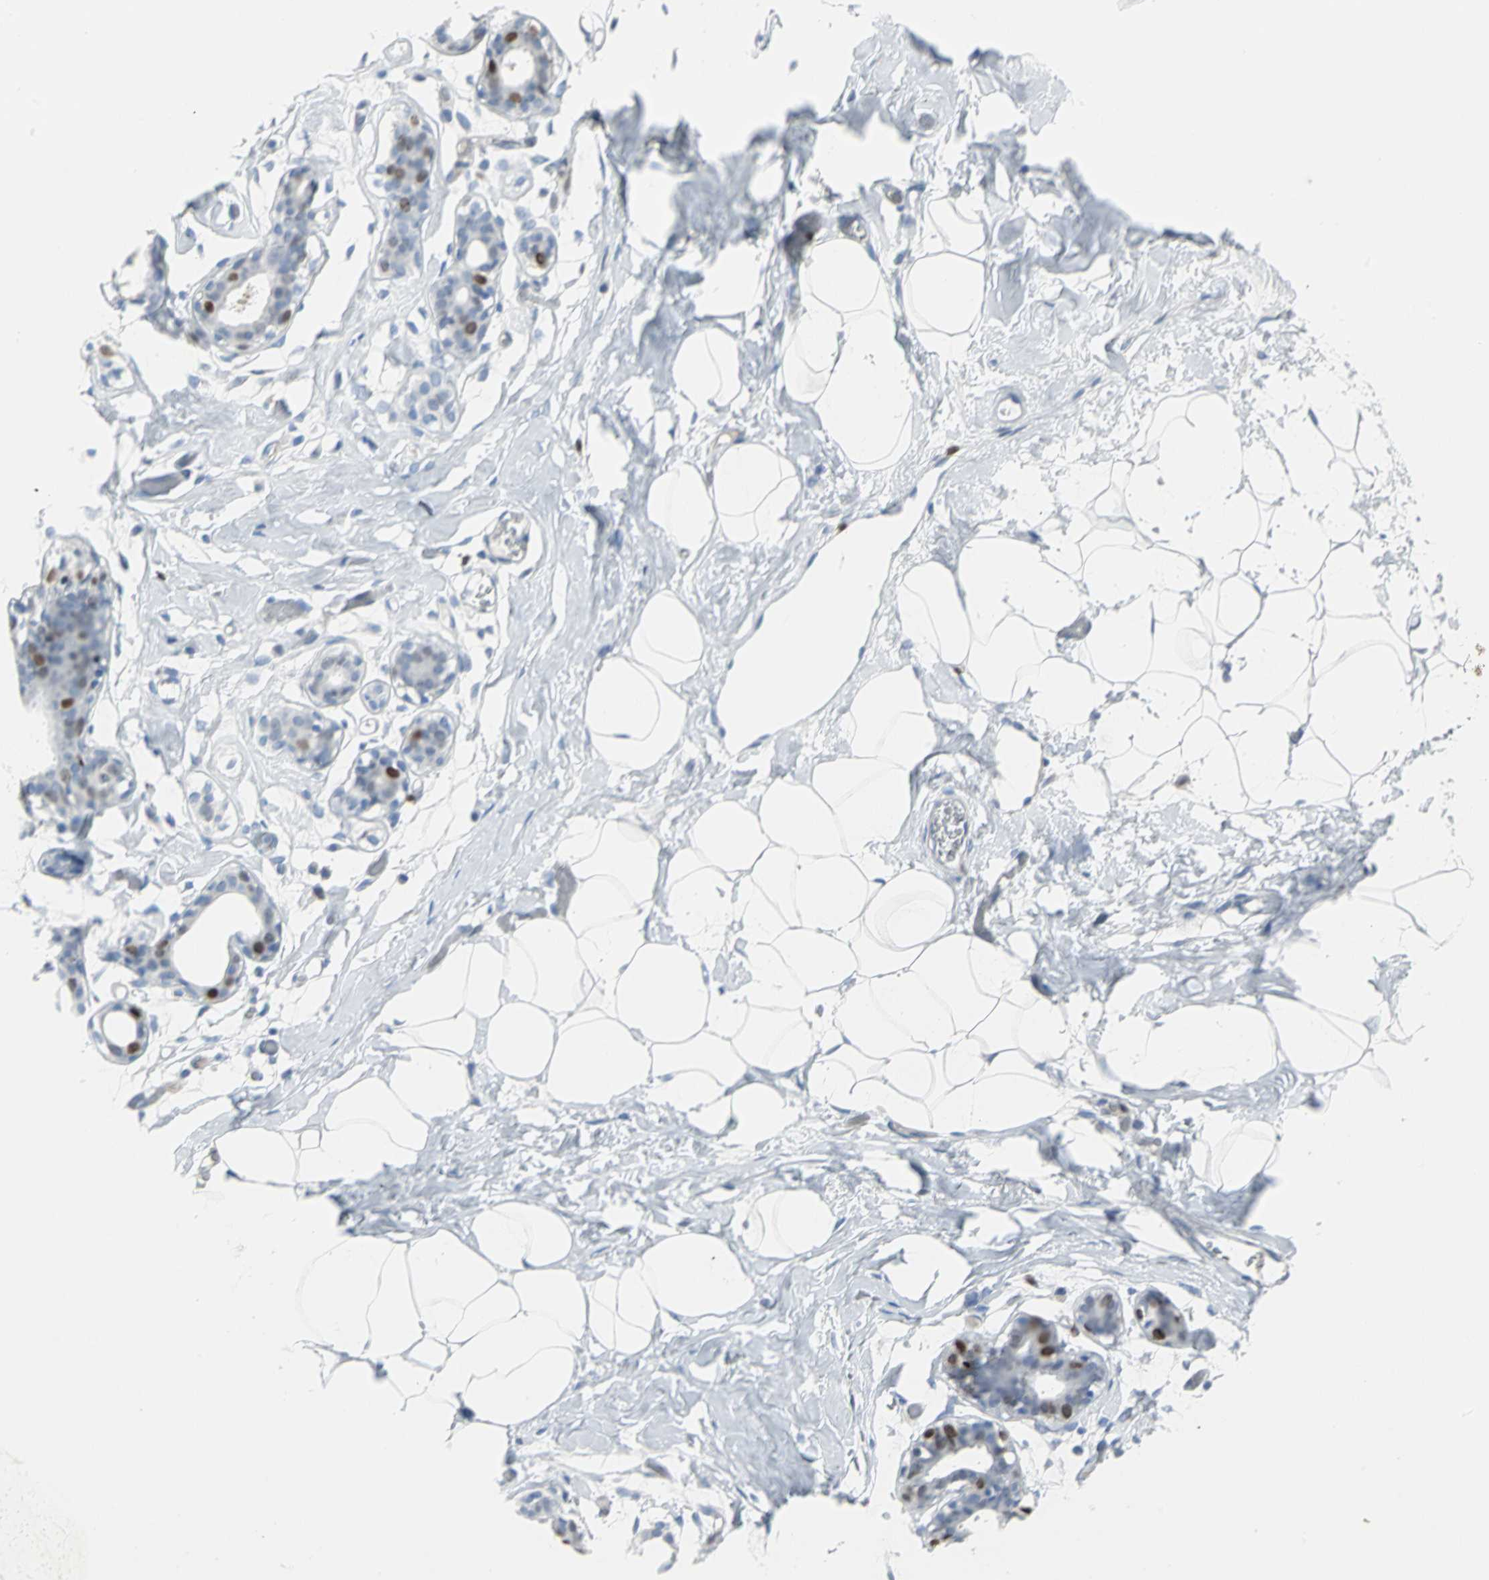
{"staining": {"intensity": "negative", "quantity": "none", "location": "none"}, "tissue": "adipose tissue", "cell_type": "Adipocytes", "image_type": "normal", "snomed": [{"axis": "morphology", "description": "Normal tissue, NOS"}, {"axis": "topography", "description": "Breast"}, {"axis": "topography", "description": "Soft tissue"}], "caption": "This is a image of immunohistochemistry (IHC) staining of normal adipose tissue, which shows no expression in adipocytes. Brightfield microscopy of immunohistochemistry (IHC) stained with DAB (brown) and hematoxylin (blue), captured at high magnification.", "gene": "MCM3", "patient": {"sex": "female", "age": 25}}